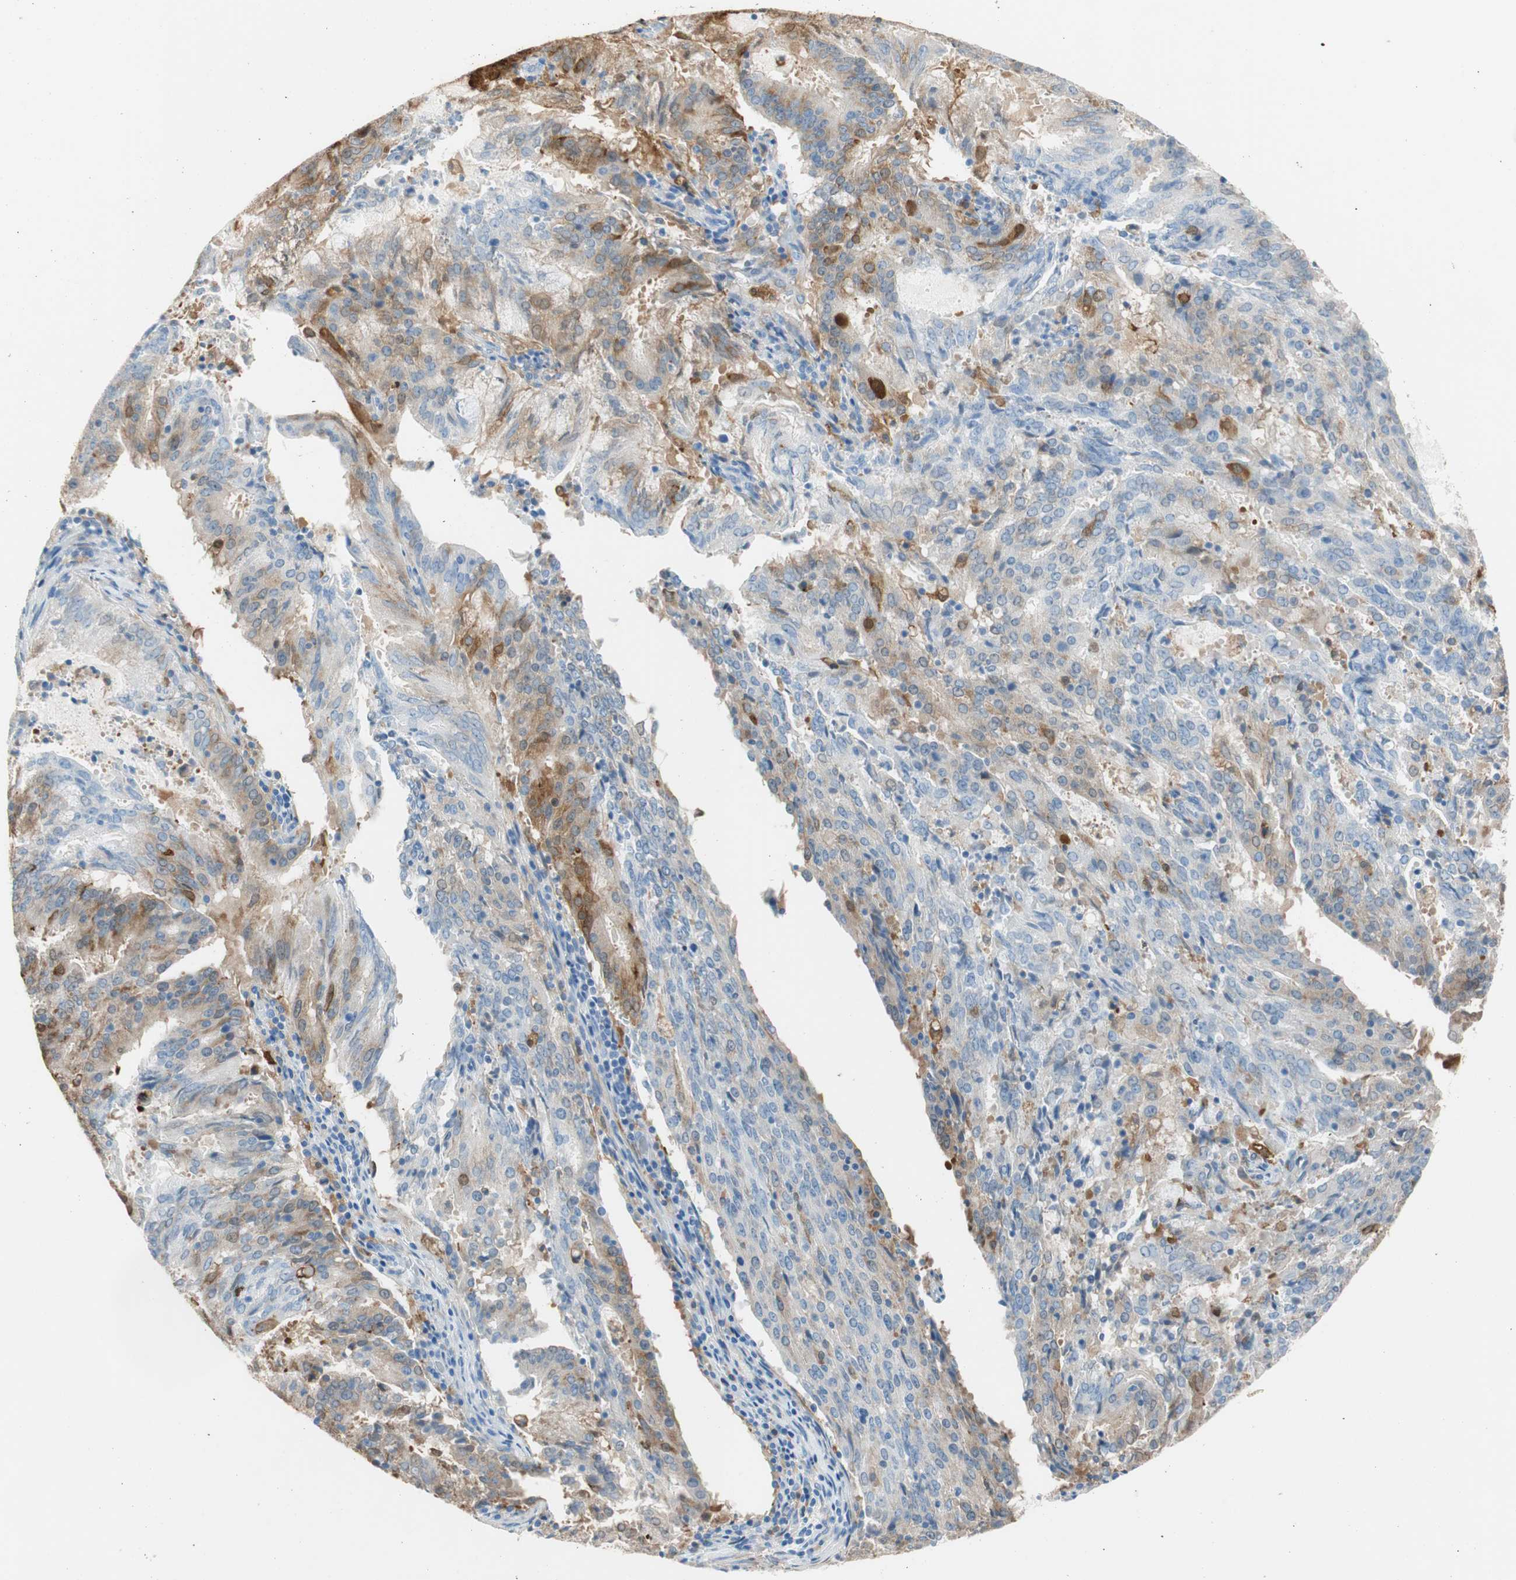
{"staining": {"intensity": "moderate", "quantity": "25%-75%", "location": "cytoplasmic/membranous"}, "tissue": "cervical cancer", "cell_type": "Tumor cells", "image_type": "cancer", "snomed": [{"axis": "morphology", "description": "Adenocarcinoma, NOS"}, {"axis": "topography", "description": "Cervix"}], "caption": "Cervical cancer stained with a brown dye exhibits moderate cytoplasmic/membranous positive staining in about 25%-75% of tumor cells.", "gene": "GLUL", "patient": {"sex": "female", "age": 44}}